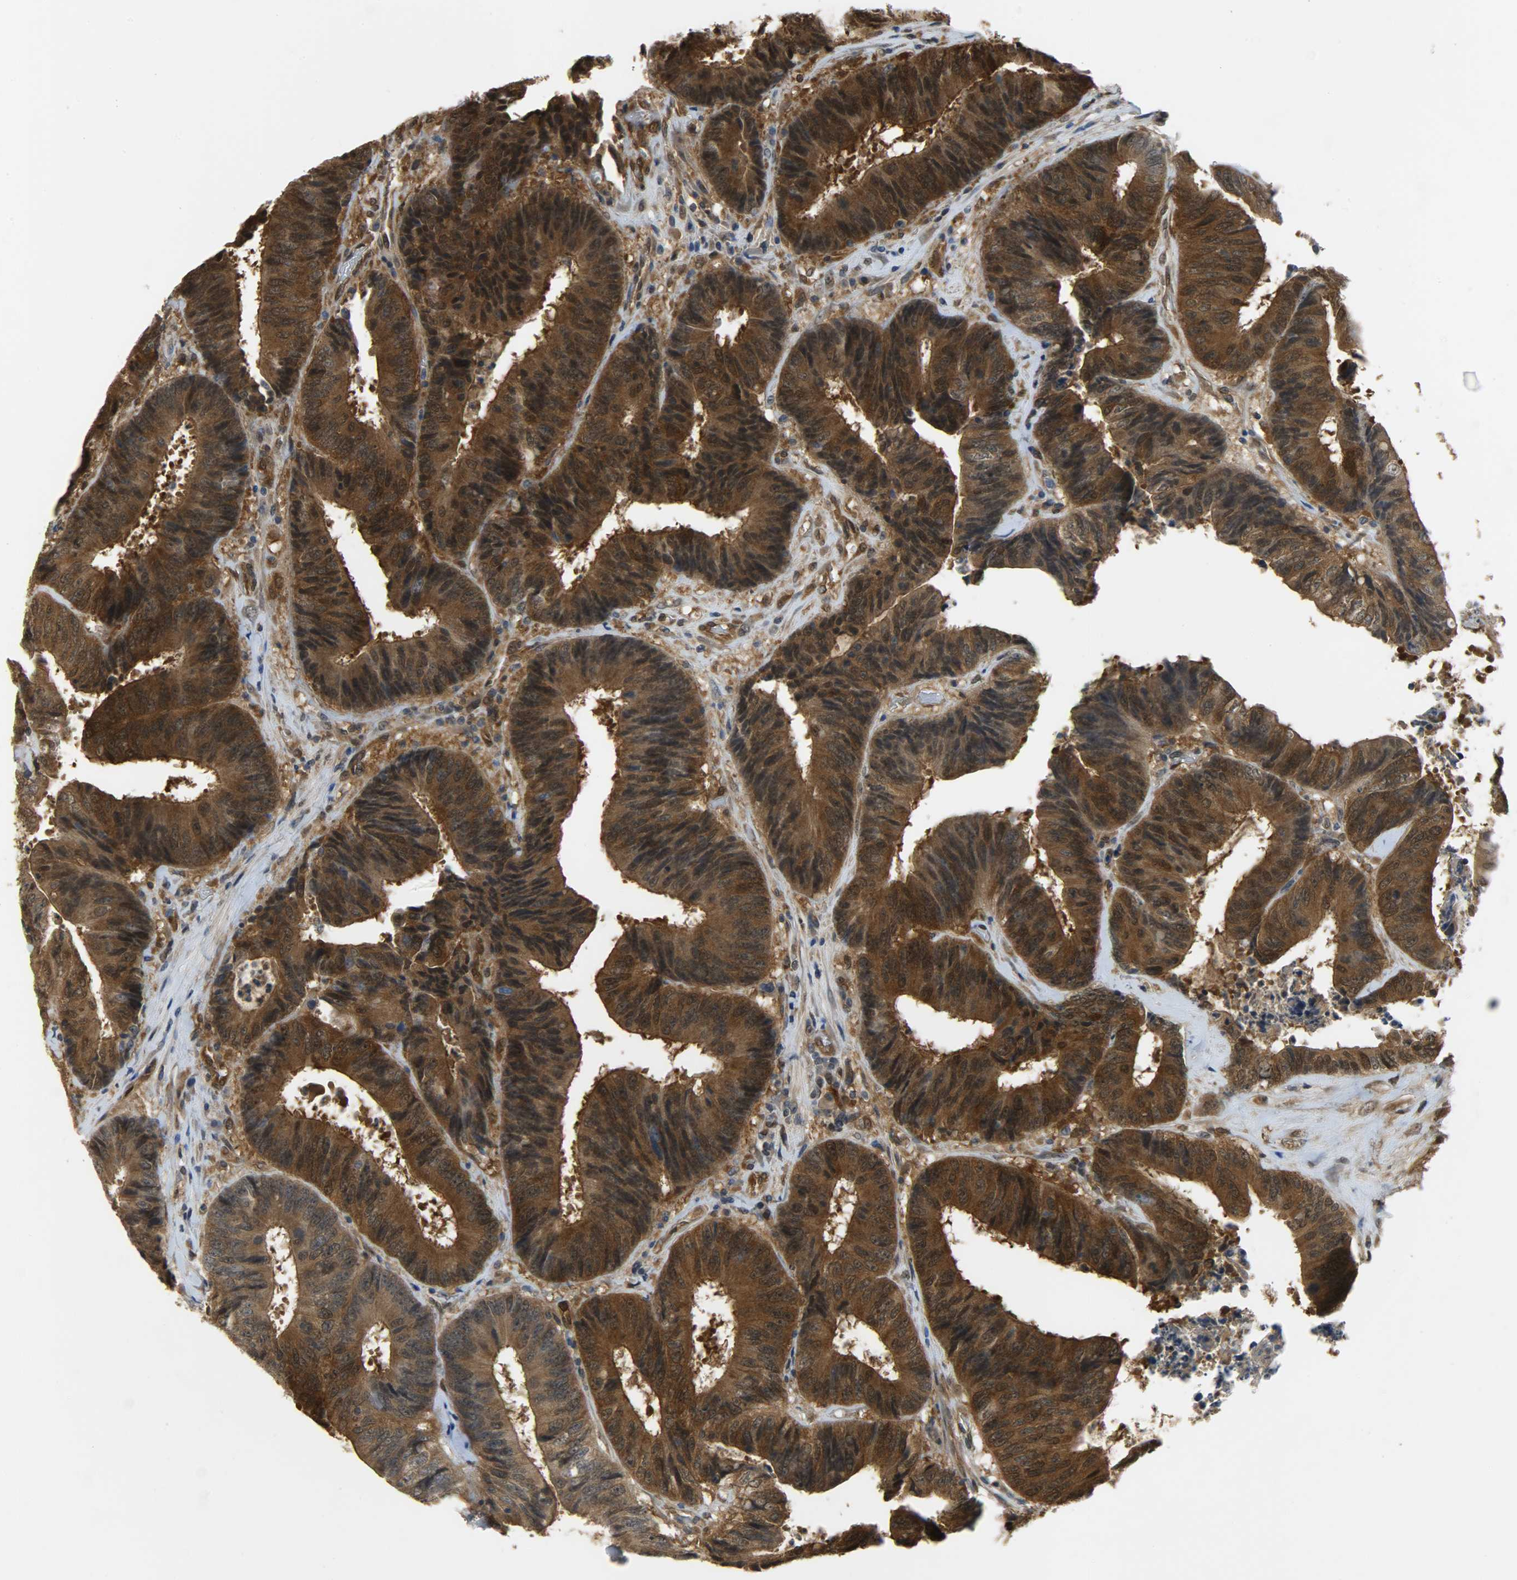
{"staining": {"intensity": "strong", "quantity": ">75%", "location": "cytoplasmic/membranous,nuclear"}, "tissue": "colorectal cancer", "cell_type": "Tumor cells", "image_type": "cancer", "snomed": [{"axis": "morphology", "description": "Adenocarcinoma, NOS"}, {"axis": "topography", "description": "Rectum"}], "caption": "Immunohistochemistry photomicrograph of human adenocarcinoma (colorectal) stained for a protein (brown), which reveals high levels of strong cytoplasmic/membranous and nuclear positivity in approximately >75% of tumor cells.", "gene": "EIF4EBP1", "patient": {"sex": "male", "age": 72}}